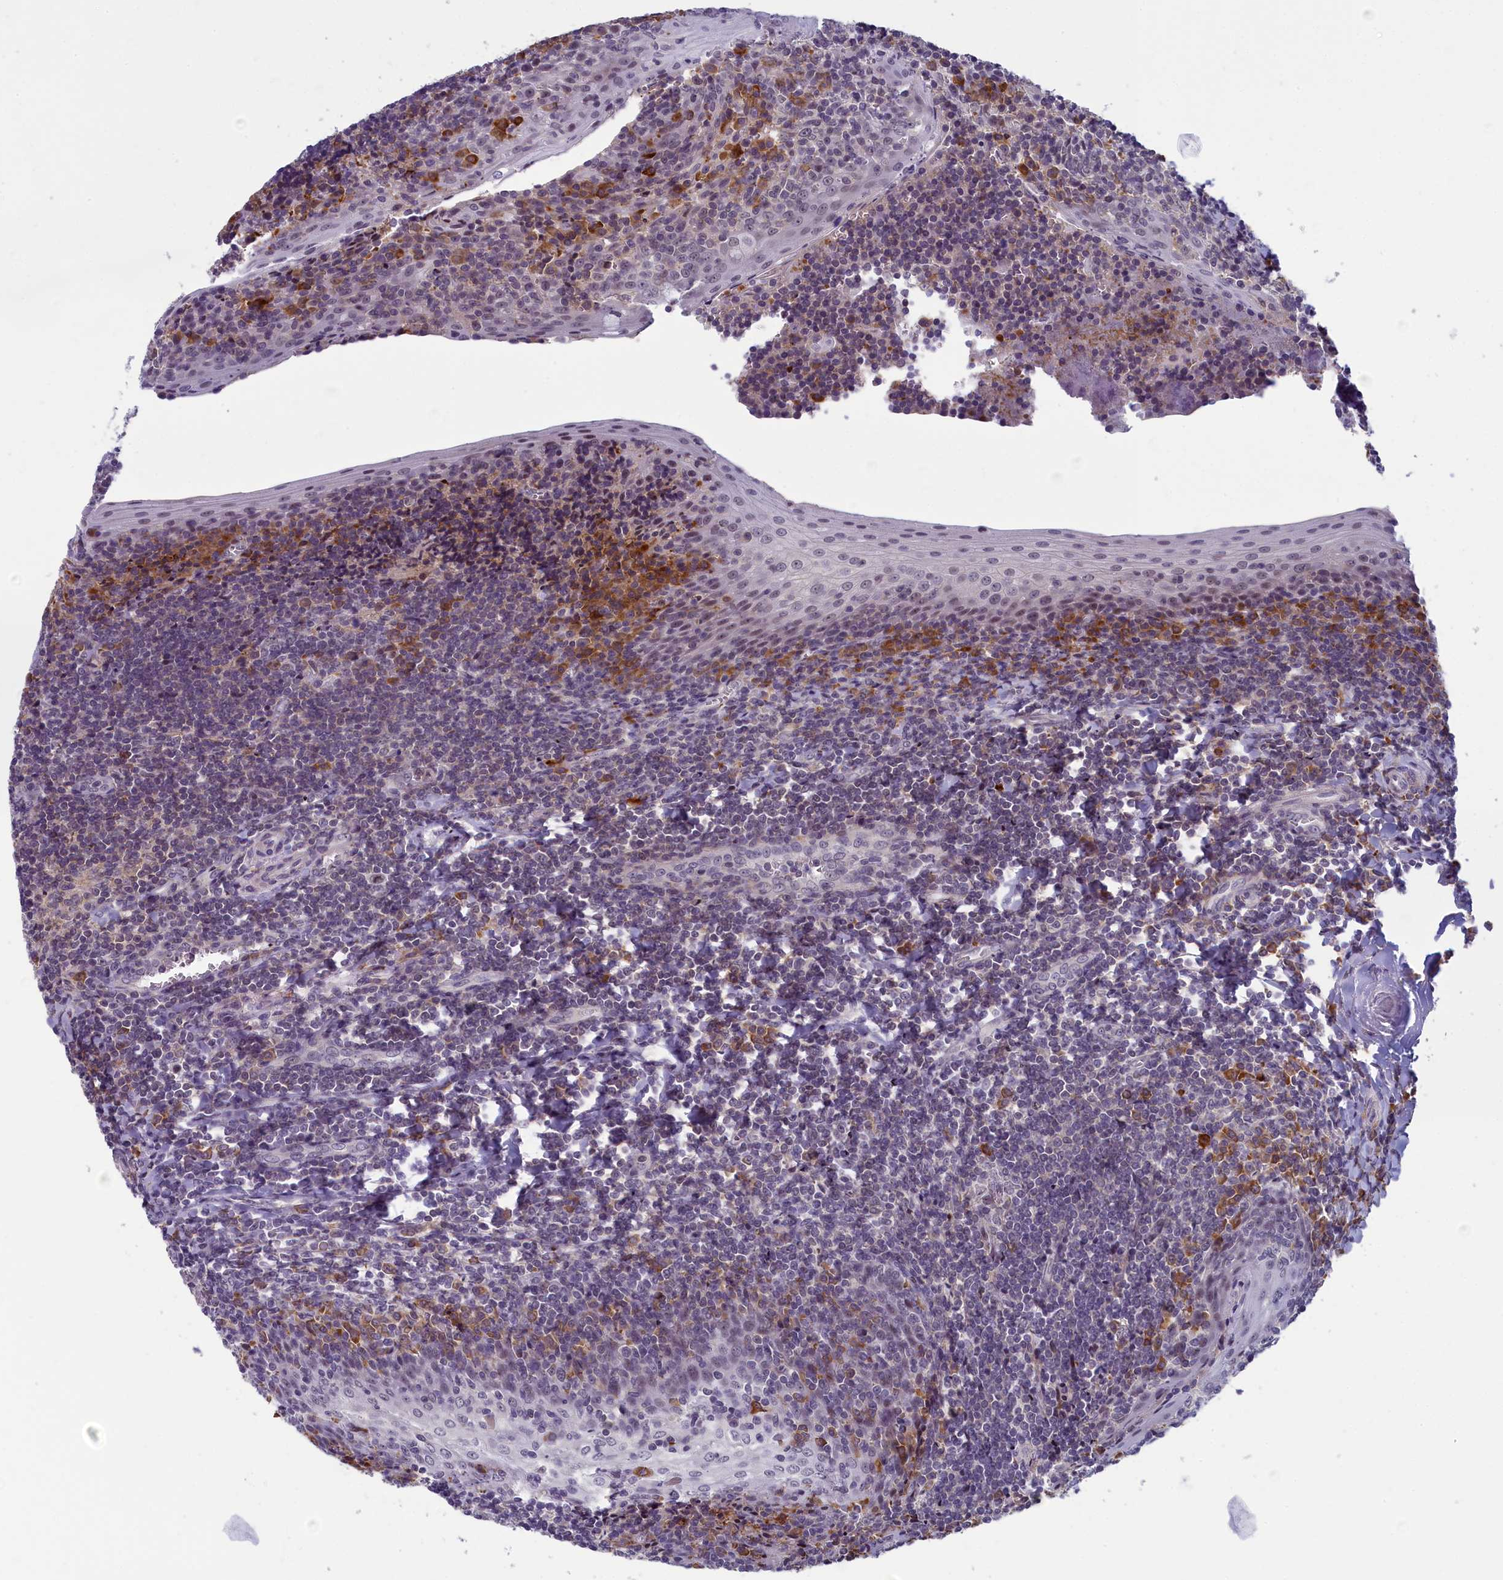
{"staining": {"intensity": "moderate", "quantity": "<25%", "location": "cytoplasmic/membranous"}, "tissue": "tonsil", "cell_type": "Germinal center cells", "image_type": "normal", "snomed": [{"axis": "morphology", "description": "Normal tissue, NOS"}, {"axis": "topography", "description": "Tonsil"}], "caption": "Immunohistochemistry (IHC) image of unremarkable tonsil stained for a protein (brown), which reveals low levels of moderate cytoplasmic/membranous staining in approximately <25% of germinal center cells.", "gene": "CNEP1R1", "patient": {"sex": "male", "age": 27}}